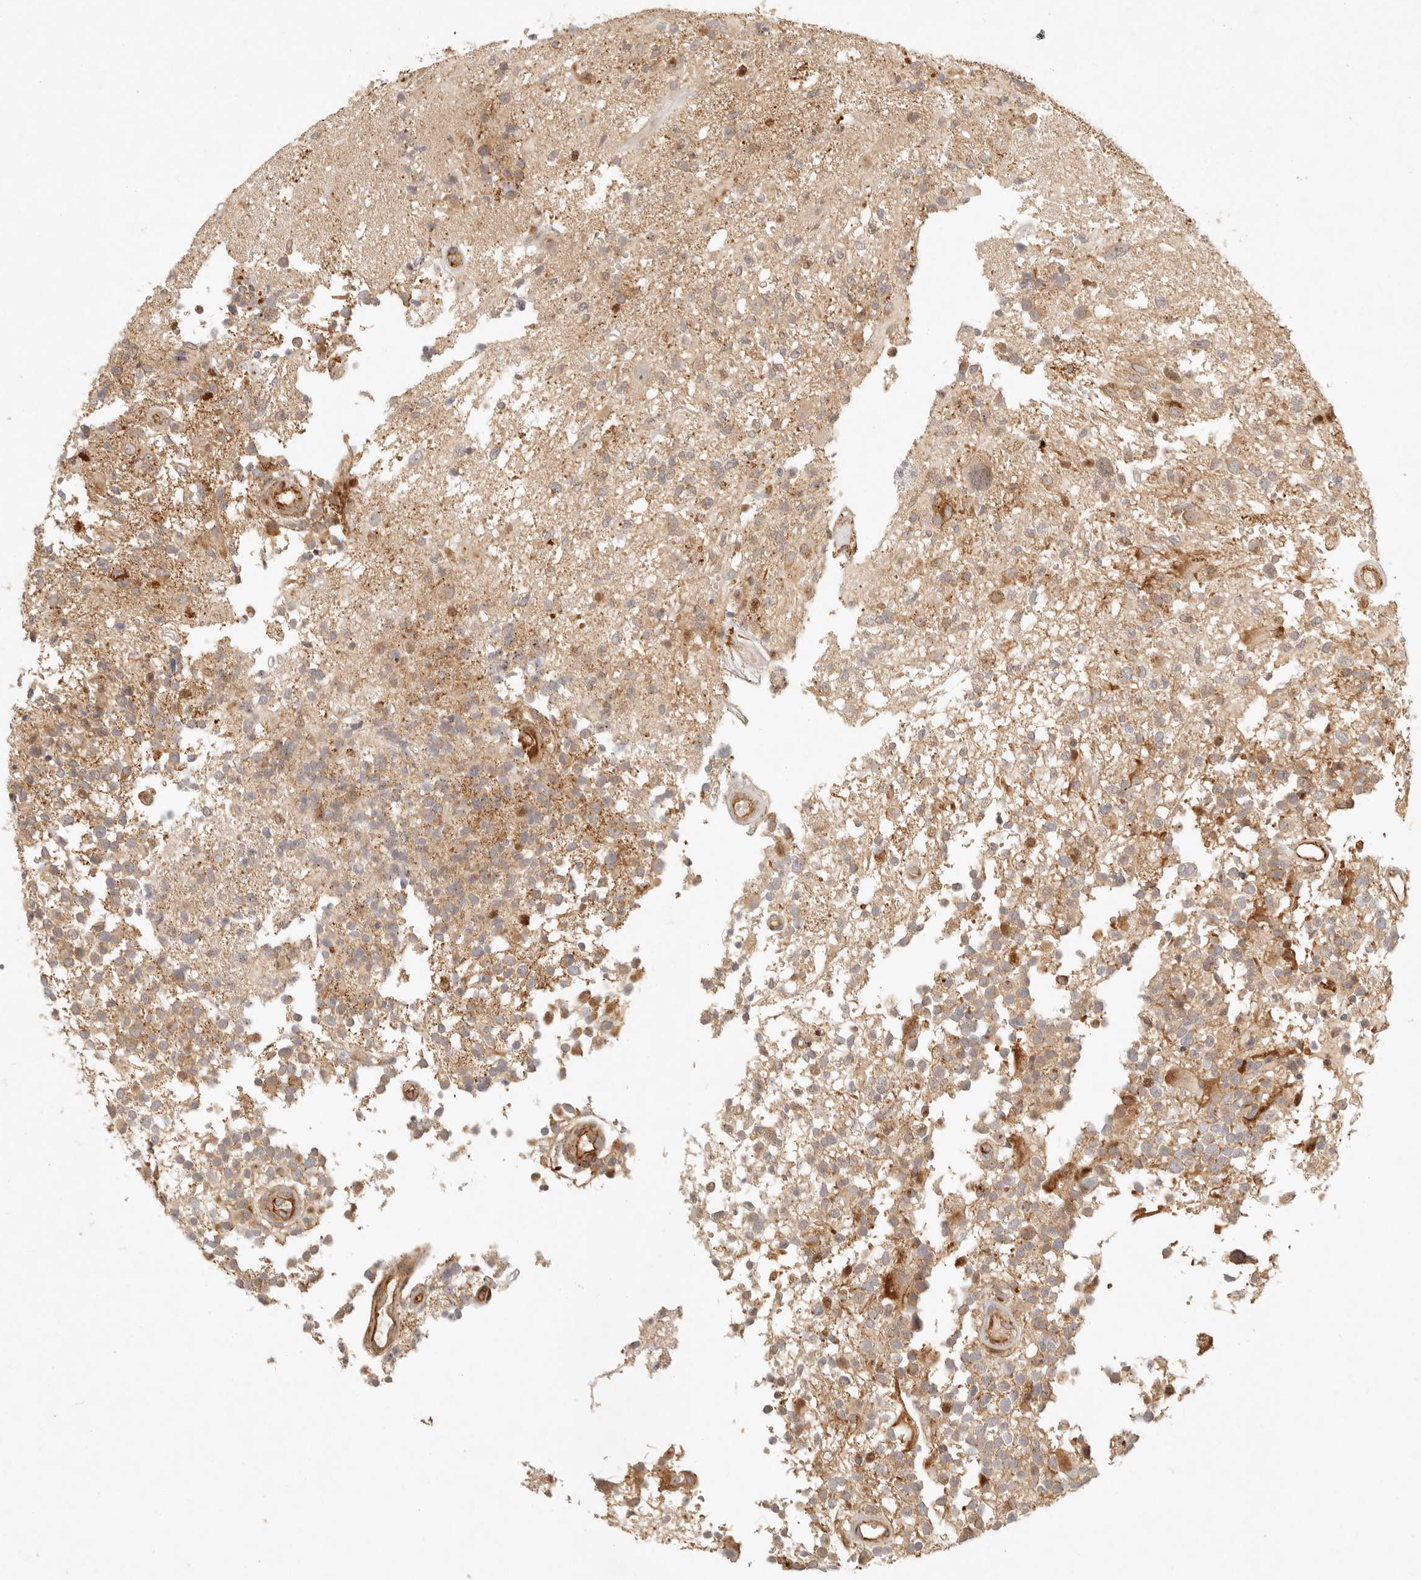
{"staining": {"intensity": "moderate", "quantity": "<25%", "location": "cytoplasmic/membranous"}, "tissue": "glioma", "cell_type": "Tumor cells", "image_type": "cancer", "snomed": [{"axis": "morphology", "description": "Glioma, malignant, High grade"}, {"axis": "morphology", "description": "Glioblastoma, NOS"}, {"axis": "topography", "description": "Brain"}], "caption": "Protein analysis of glioma tissue exhibits moderate cytoplasmic/membranous expression in about <25% of tumor cells. (DAB = brown stain, brightfield microscopy at high magnification).", "gene": "KLHL38", "patient": {"sex": "male", "age": 60}}